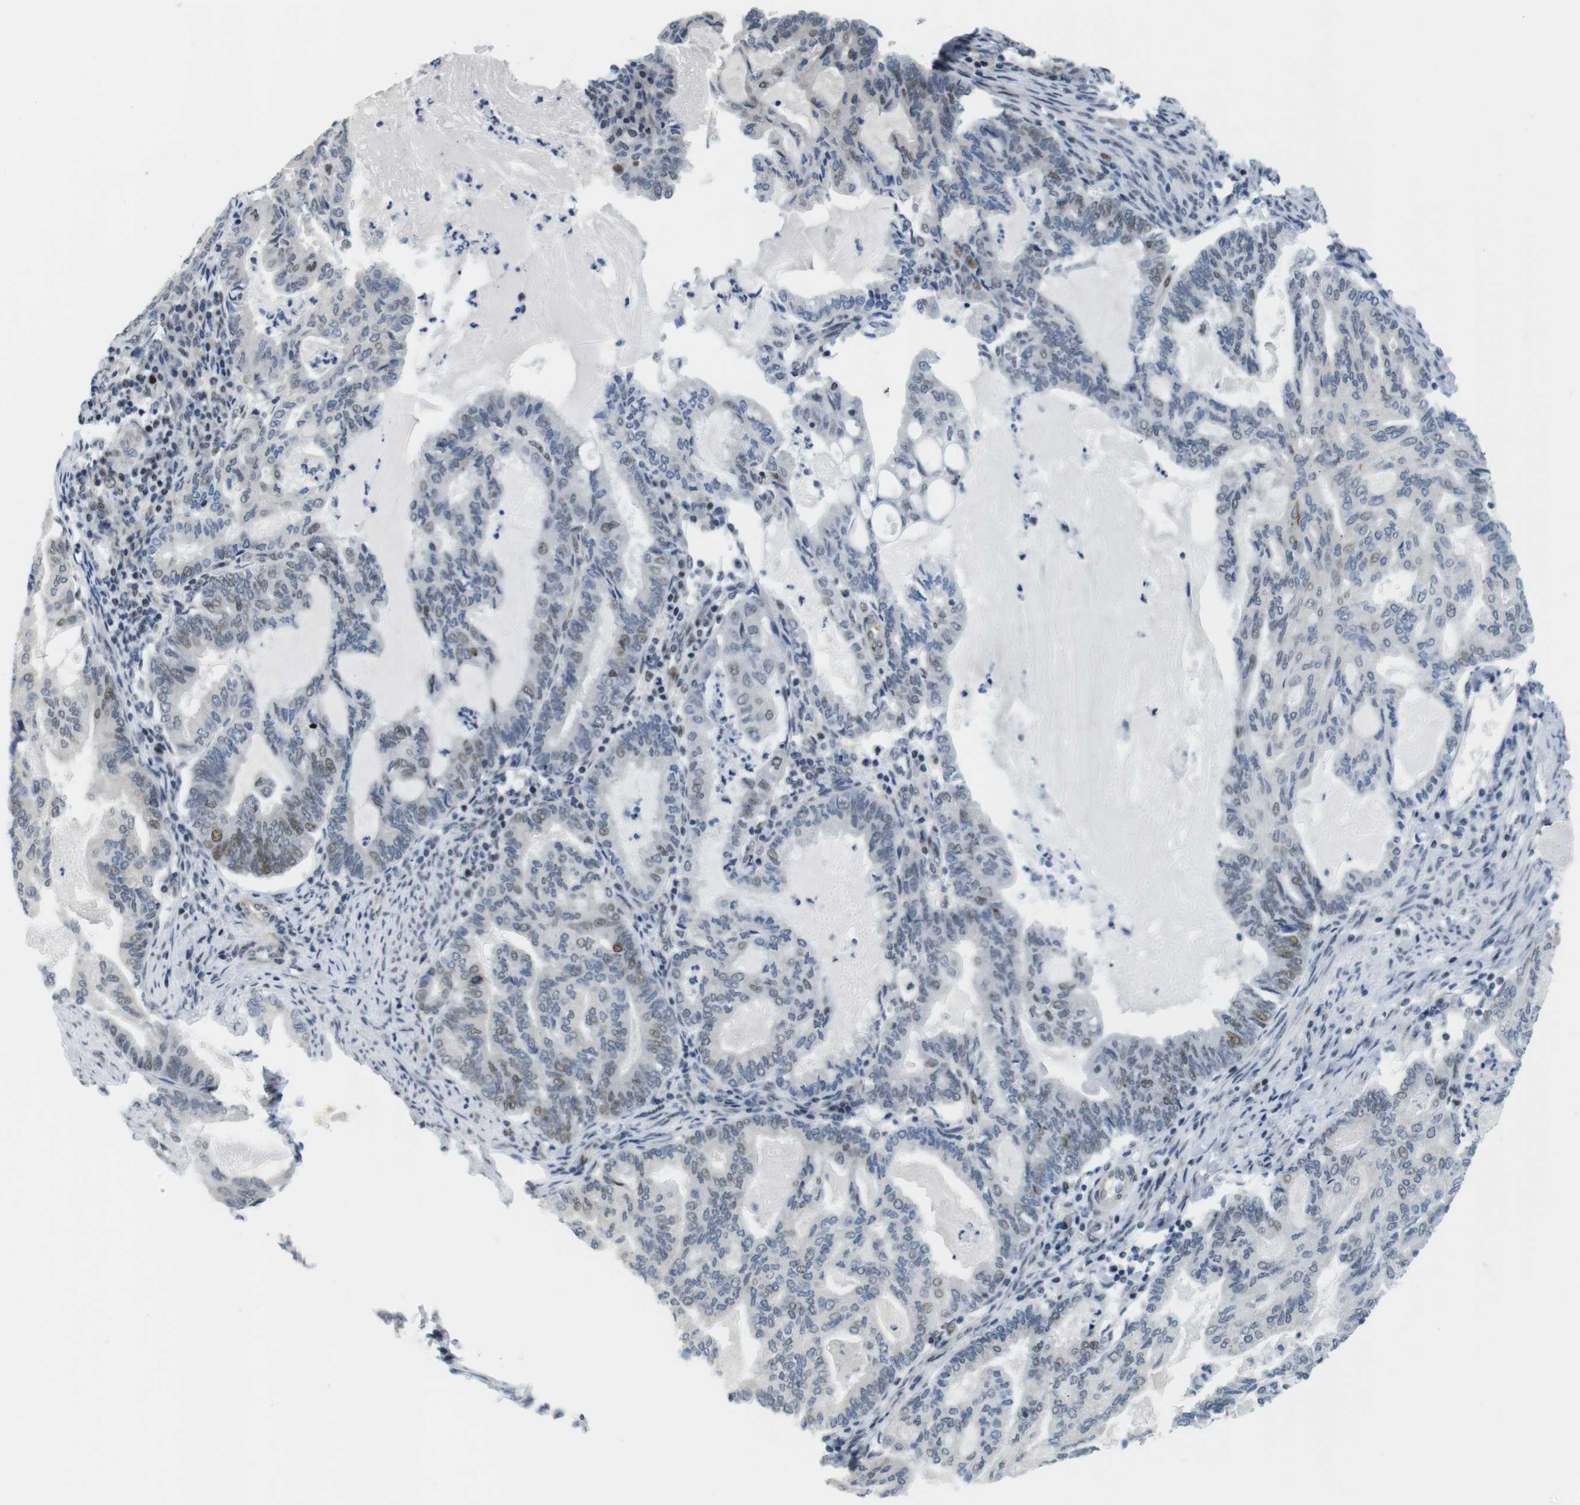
{"staining": {"intensity": "weak", "quantity": "25%-75%", "location": "nuclear"}, "tissue": "endometrial cancer", "cell_type": "Tumor cells", "image_type": "cancer", "snomed": [{"axis": "morphology", "description": "Adenocarcinoma, NOS"}, {"axis": "topography", "description": "Endometrium"}], "caption": "A brown stain shows weak nuclear expression of a protein in human adenocarcinoma (endometrial) tumor cells.", "gene": "SMCO2", "patient": {"sex": "female", "age": 86}}